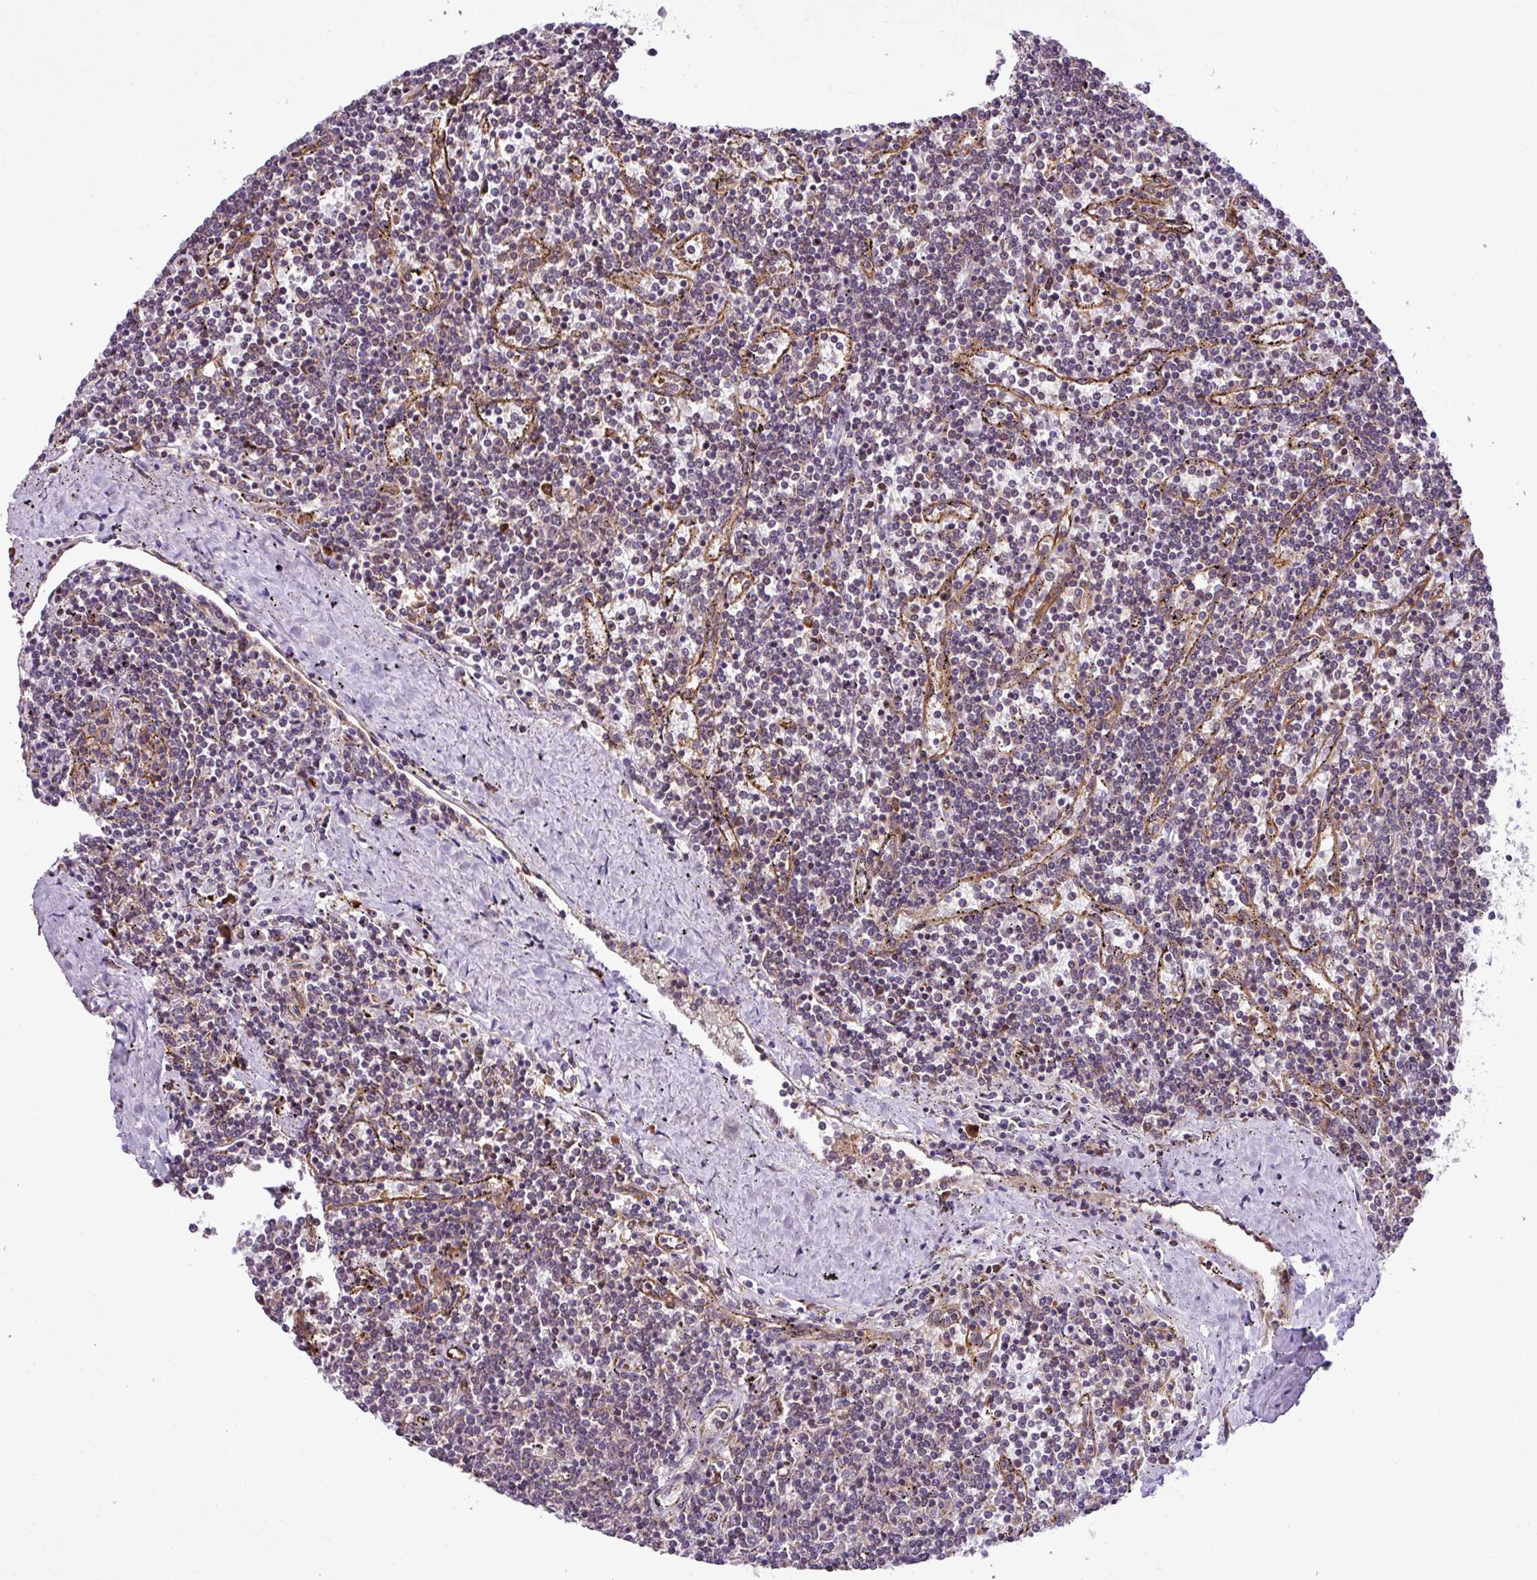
{"staining": {"intensity": "negative", "quantity": "none", "location": "none"}, "tissue": "lymphoma", "cell_type": "Tumor cells", "image_type": "cancer", "snomed": [{"axis": "morphology", "description": "Malignant lymphoma, non-Hodgkin's type, Low grade"}, {"axis": "topography", "description": "Spleen"}], "caption": "Micrograph shows no protein expression in tumor cells of low-grade malignant lymphoma, non-Hodgkin's type tissue.", "gene": "DLGAP4", "patient": {"sex": "female", "age": 50}}